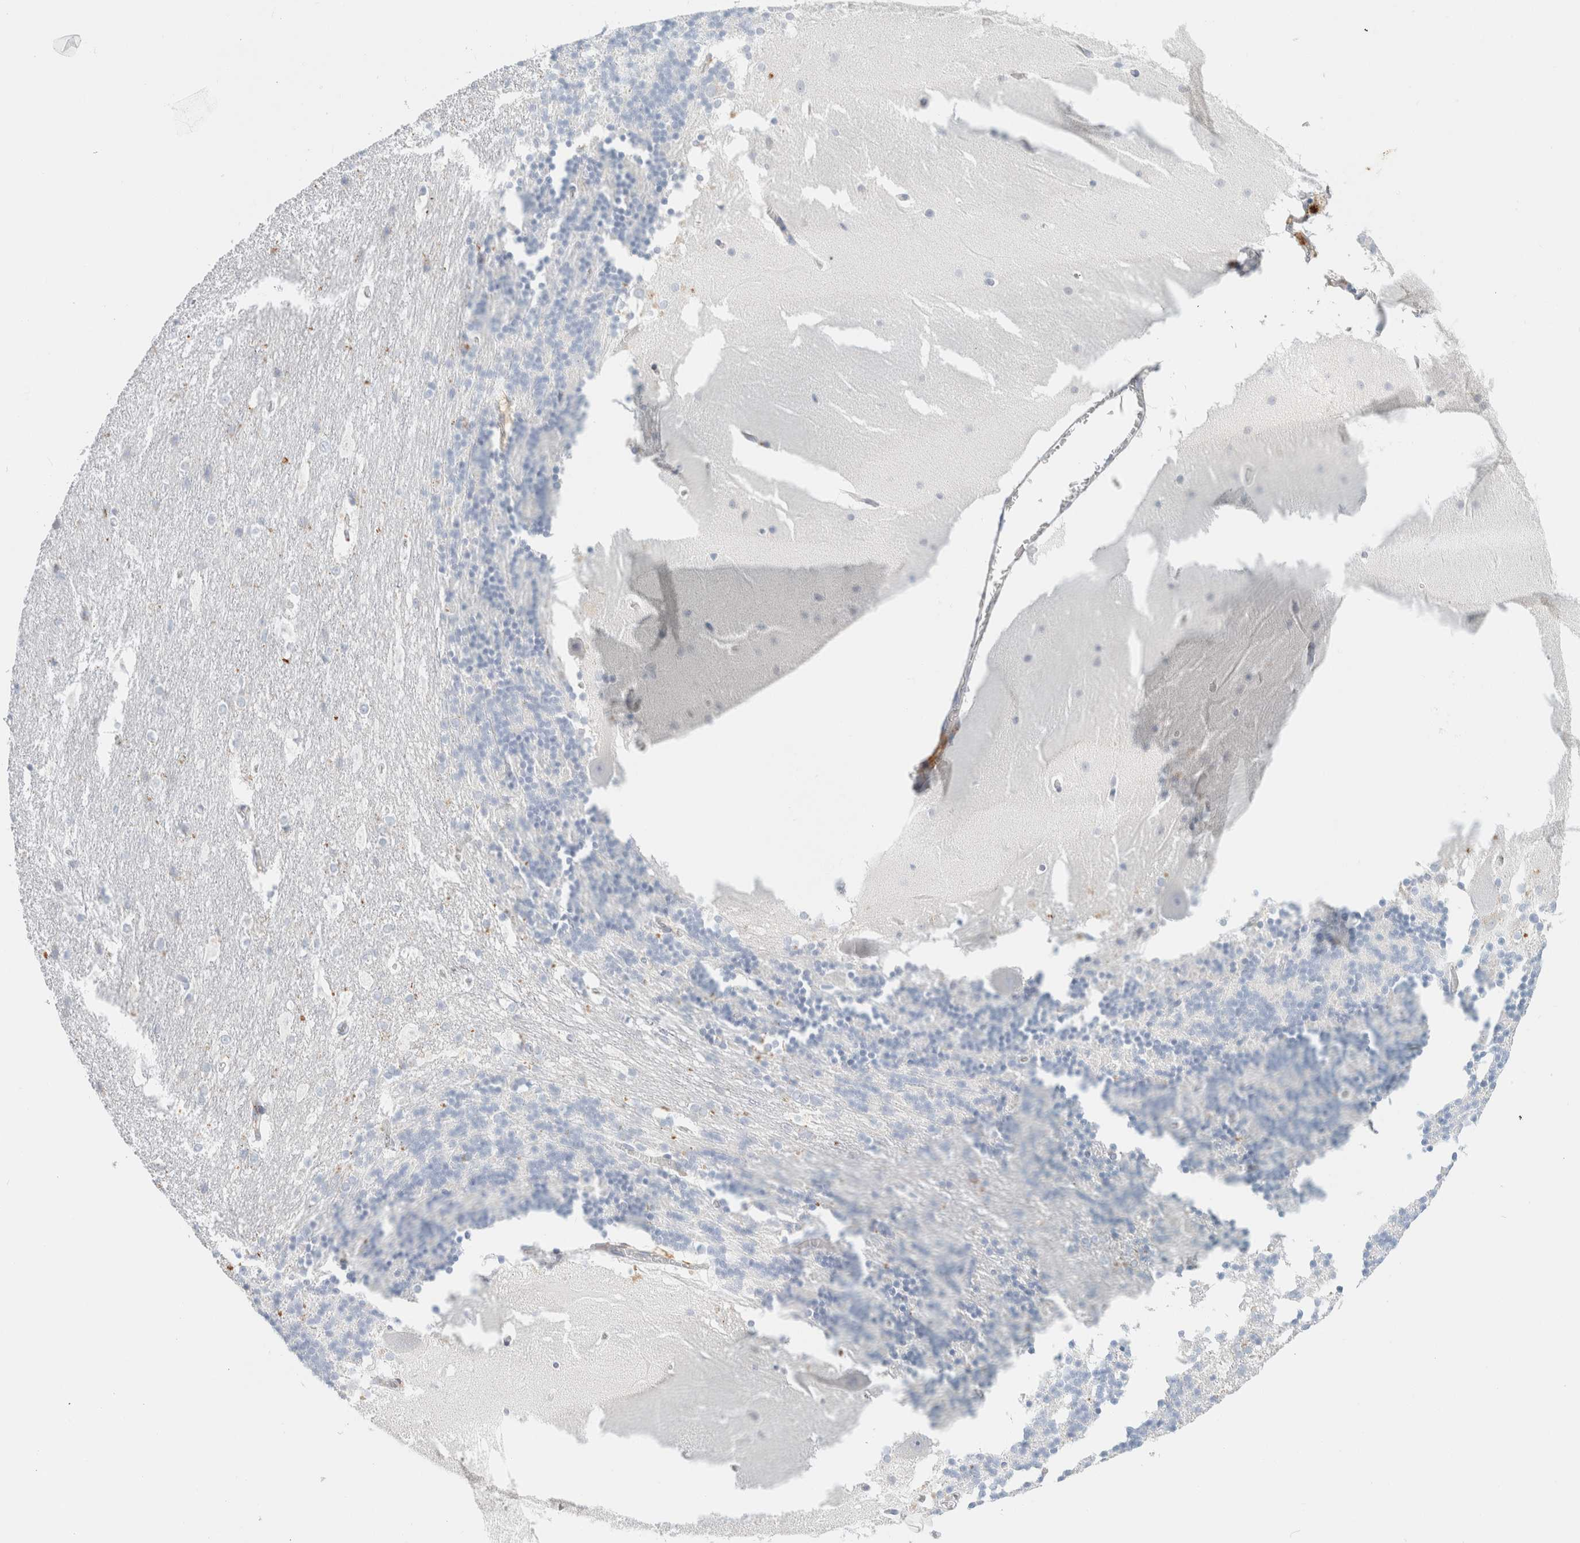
{"staining": {"intensity": "negative", "quantity": "none", "location": "none"}, "tissue": "cerebellum", "cell_type": "Cells in granular layer", "image_type": "normal", "snomed": [{"axis": "morphology", "description": "Normal tissue, NOS"}, {"axis": "topography", "description": "Cerebellum"}], "caption": "Cerebellum was stained to show a protein in brown. There is no significant staining in cells in granular layer.", "gene": "CPQ", "patient": {"sex": "female", "age": 19}}